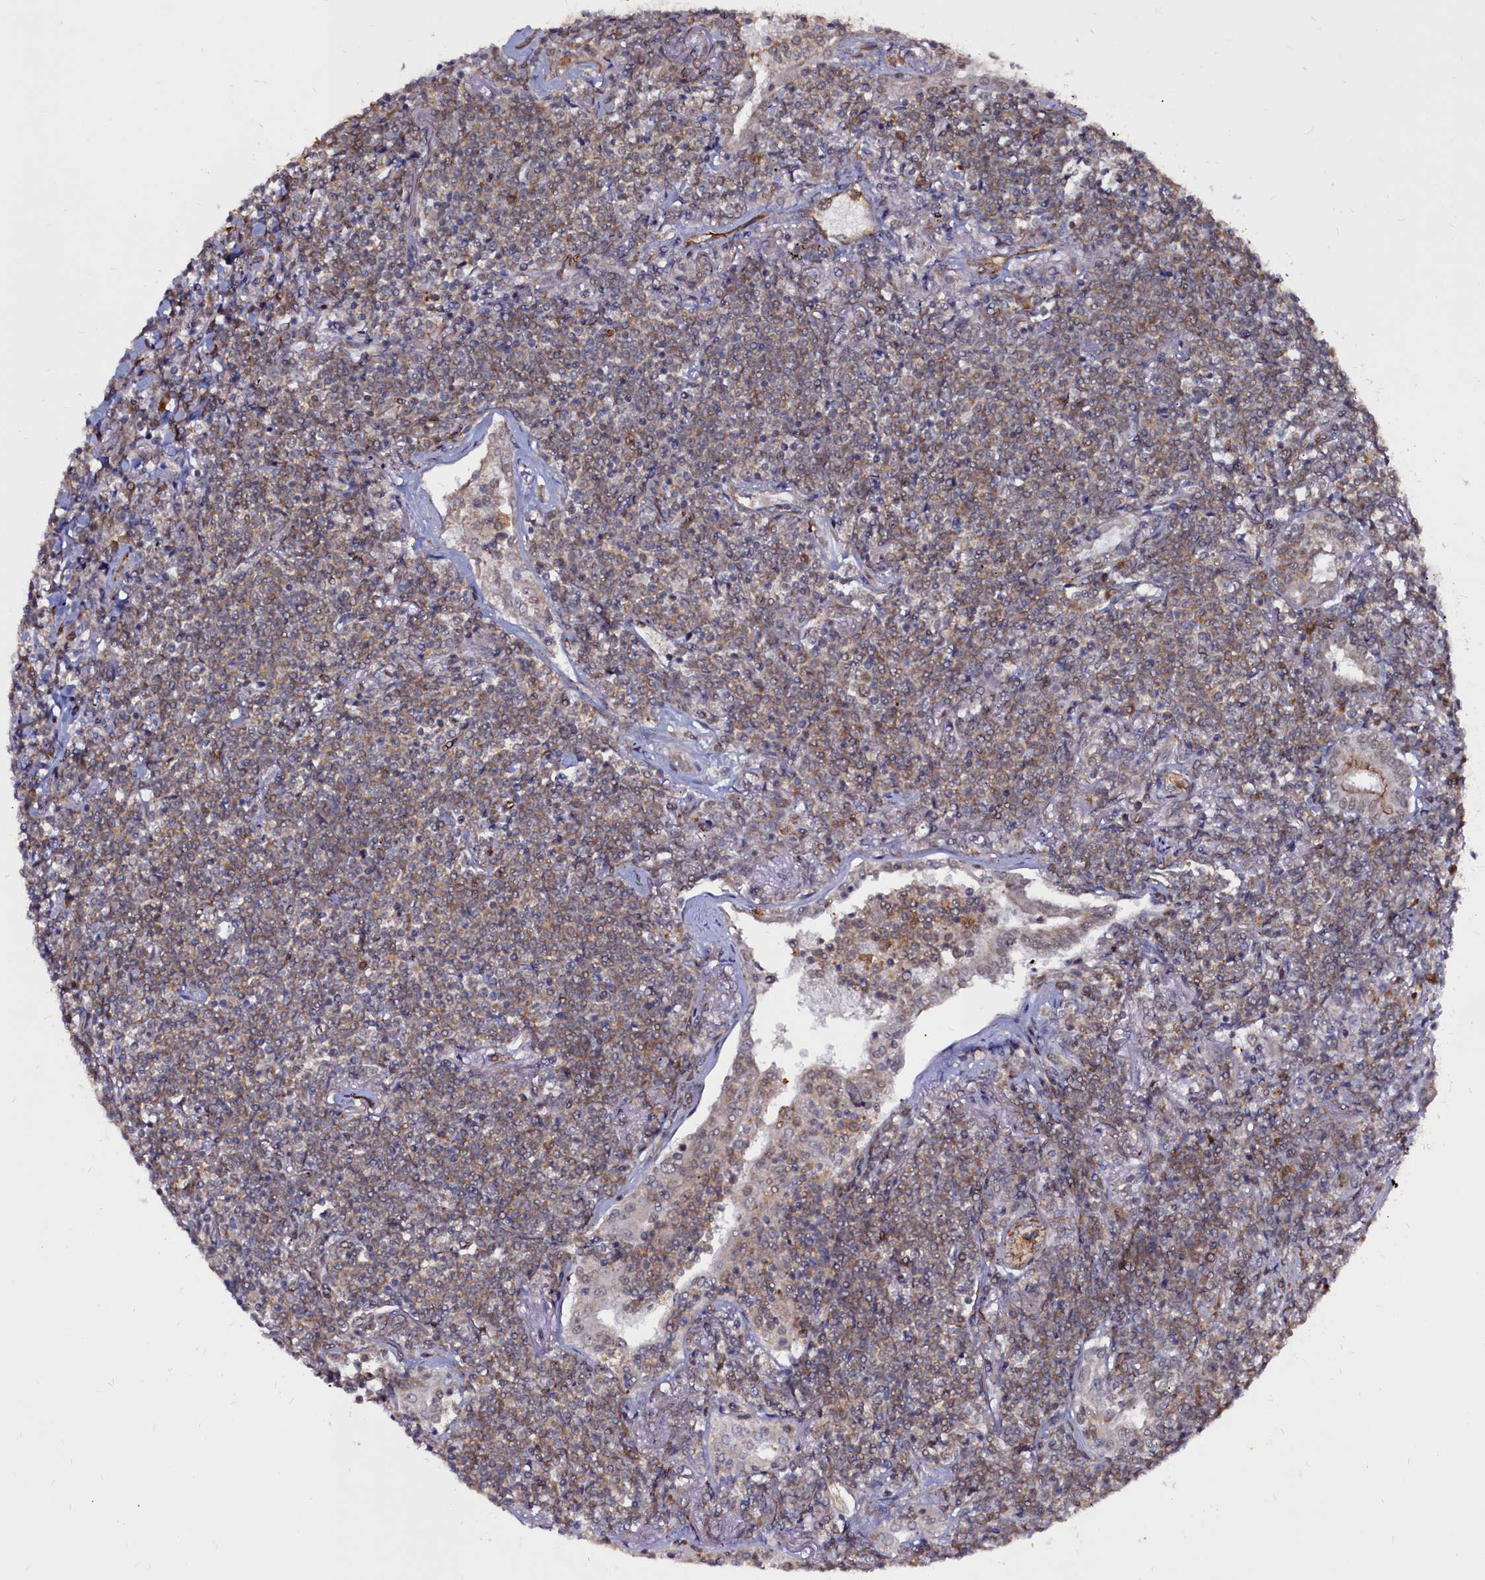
{"staining": {"intensity": "moderate", "quantity": "25%-75%", "location": "cytoplasmic/membranous"}, "tissue": "lymphoma", "cell_type": "Tumor cells", "image_type": "cancer", "snomed": [{"axis": "morphology", "description": "Malignant lymphoma, non-Hodgkin's type, Low grade"}, {"axis": "topography", "description": "Lung"}], "caption": "About 25%-75% of tumor cells in human malignant lymphoma, non-Hodgkin's type (low-grade) display moderate cytoplasmic/membranous protein expression as visualized by brown immunohistochemical staining.", "gene": "CLK3", "patient": {"sex": "female", "age": 71}}